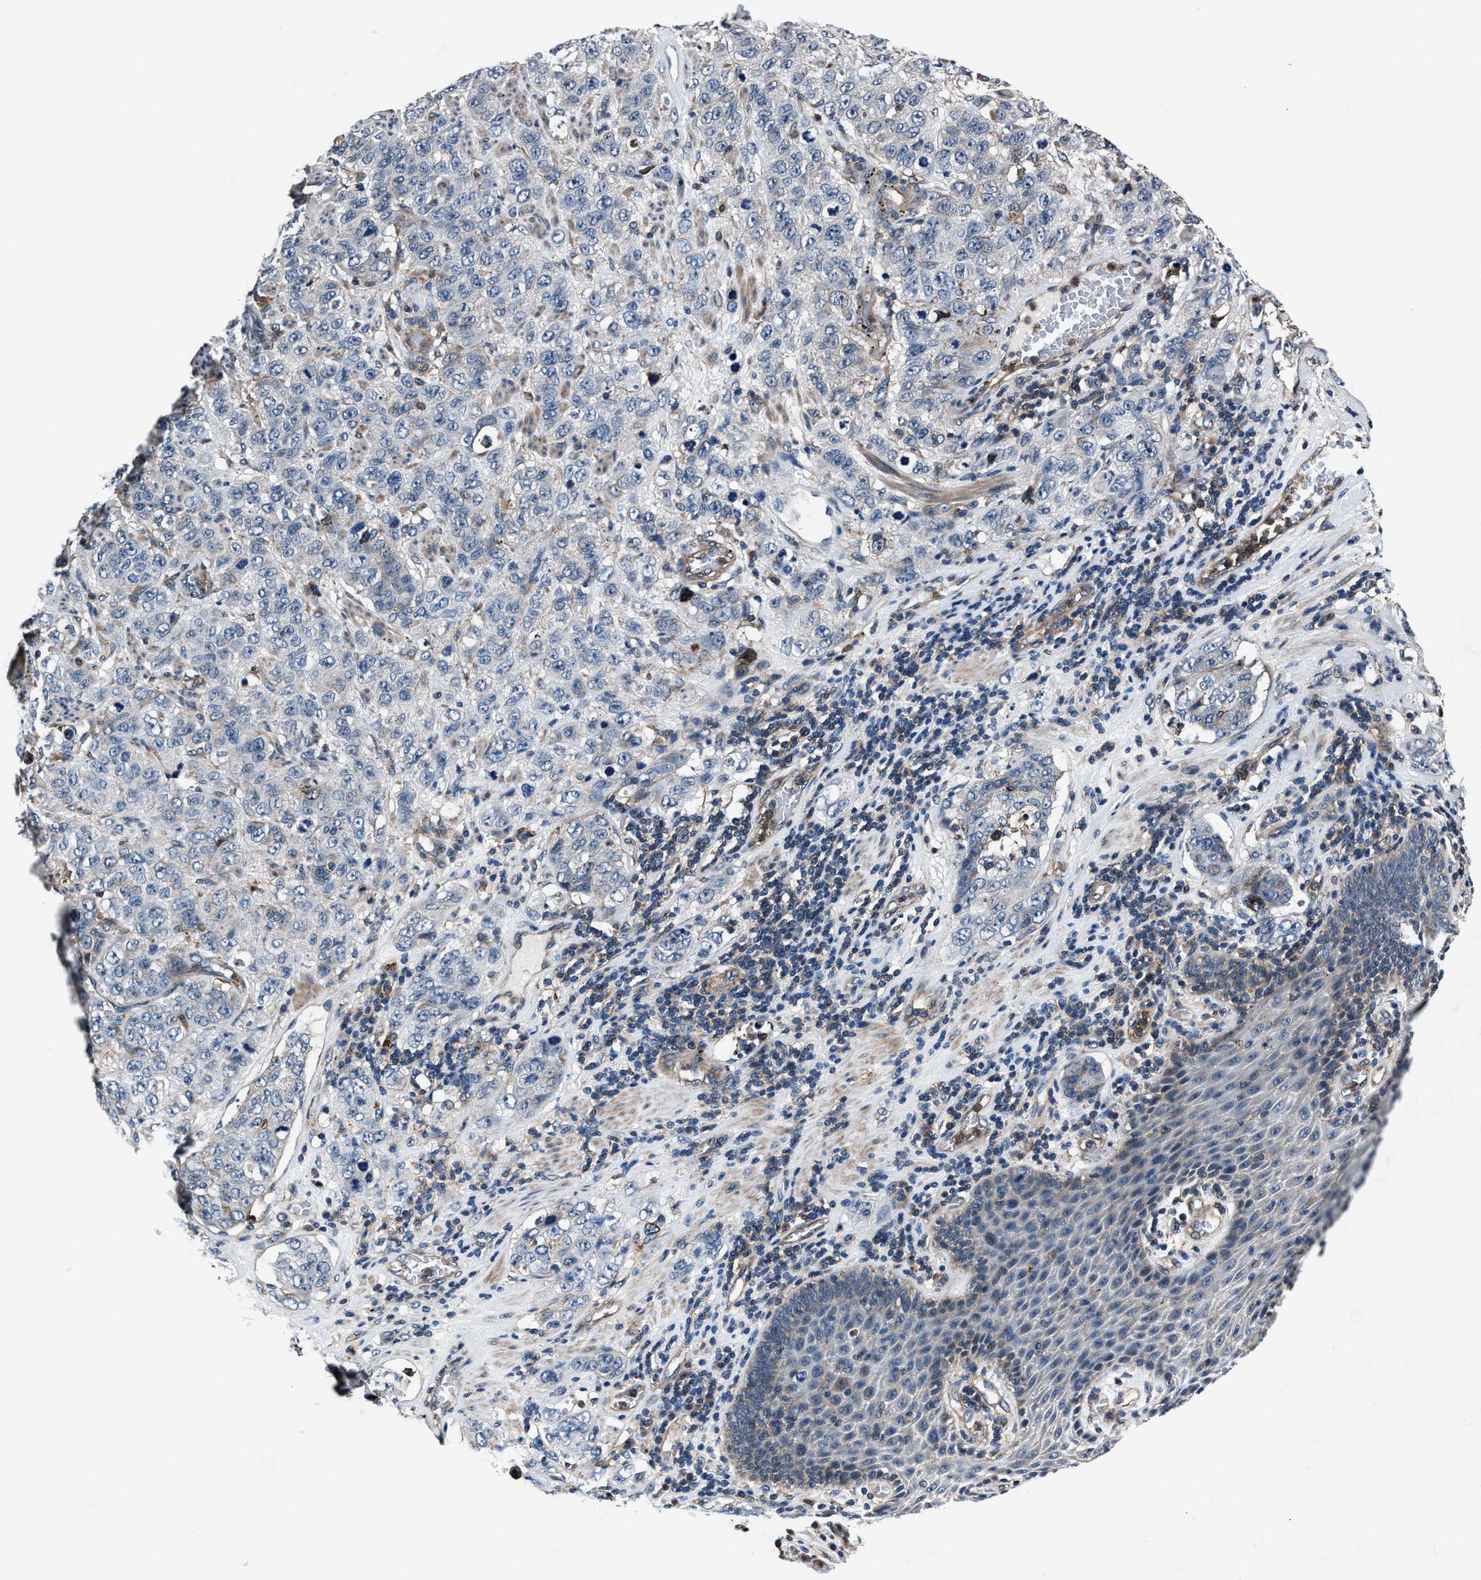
{"staining": {"intensity": "negative", "quantity": "none", "location": "none"}, "tissue": "stomach cancer", "cell_type": "Tumor cells", "image_type": "cancer", "snomed": [{"axis": "morphology", "description": "Adenocarcinoma, NOS"}, {"axis": "topography", "description": "Stomach"}], "caption": "This micrograph is of adenocarcinoma (stomach) stained with IHC to label a protein in brown with the nuclei are counter-stained blue. There is no positivity in tumor cells.", "gene": "MFSD11", "patient": {"sex": "male", "age": 48}}